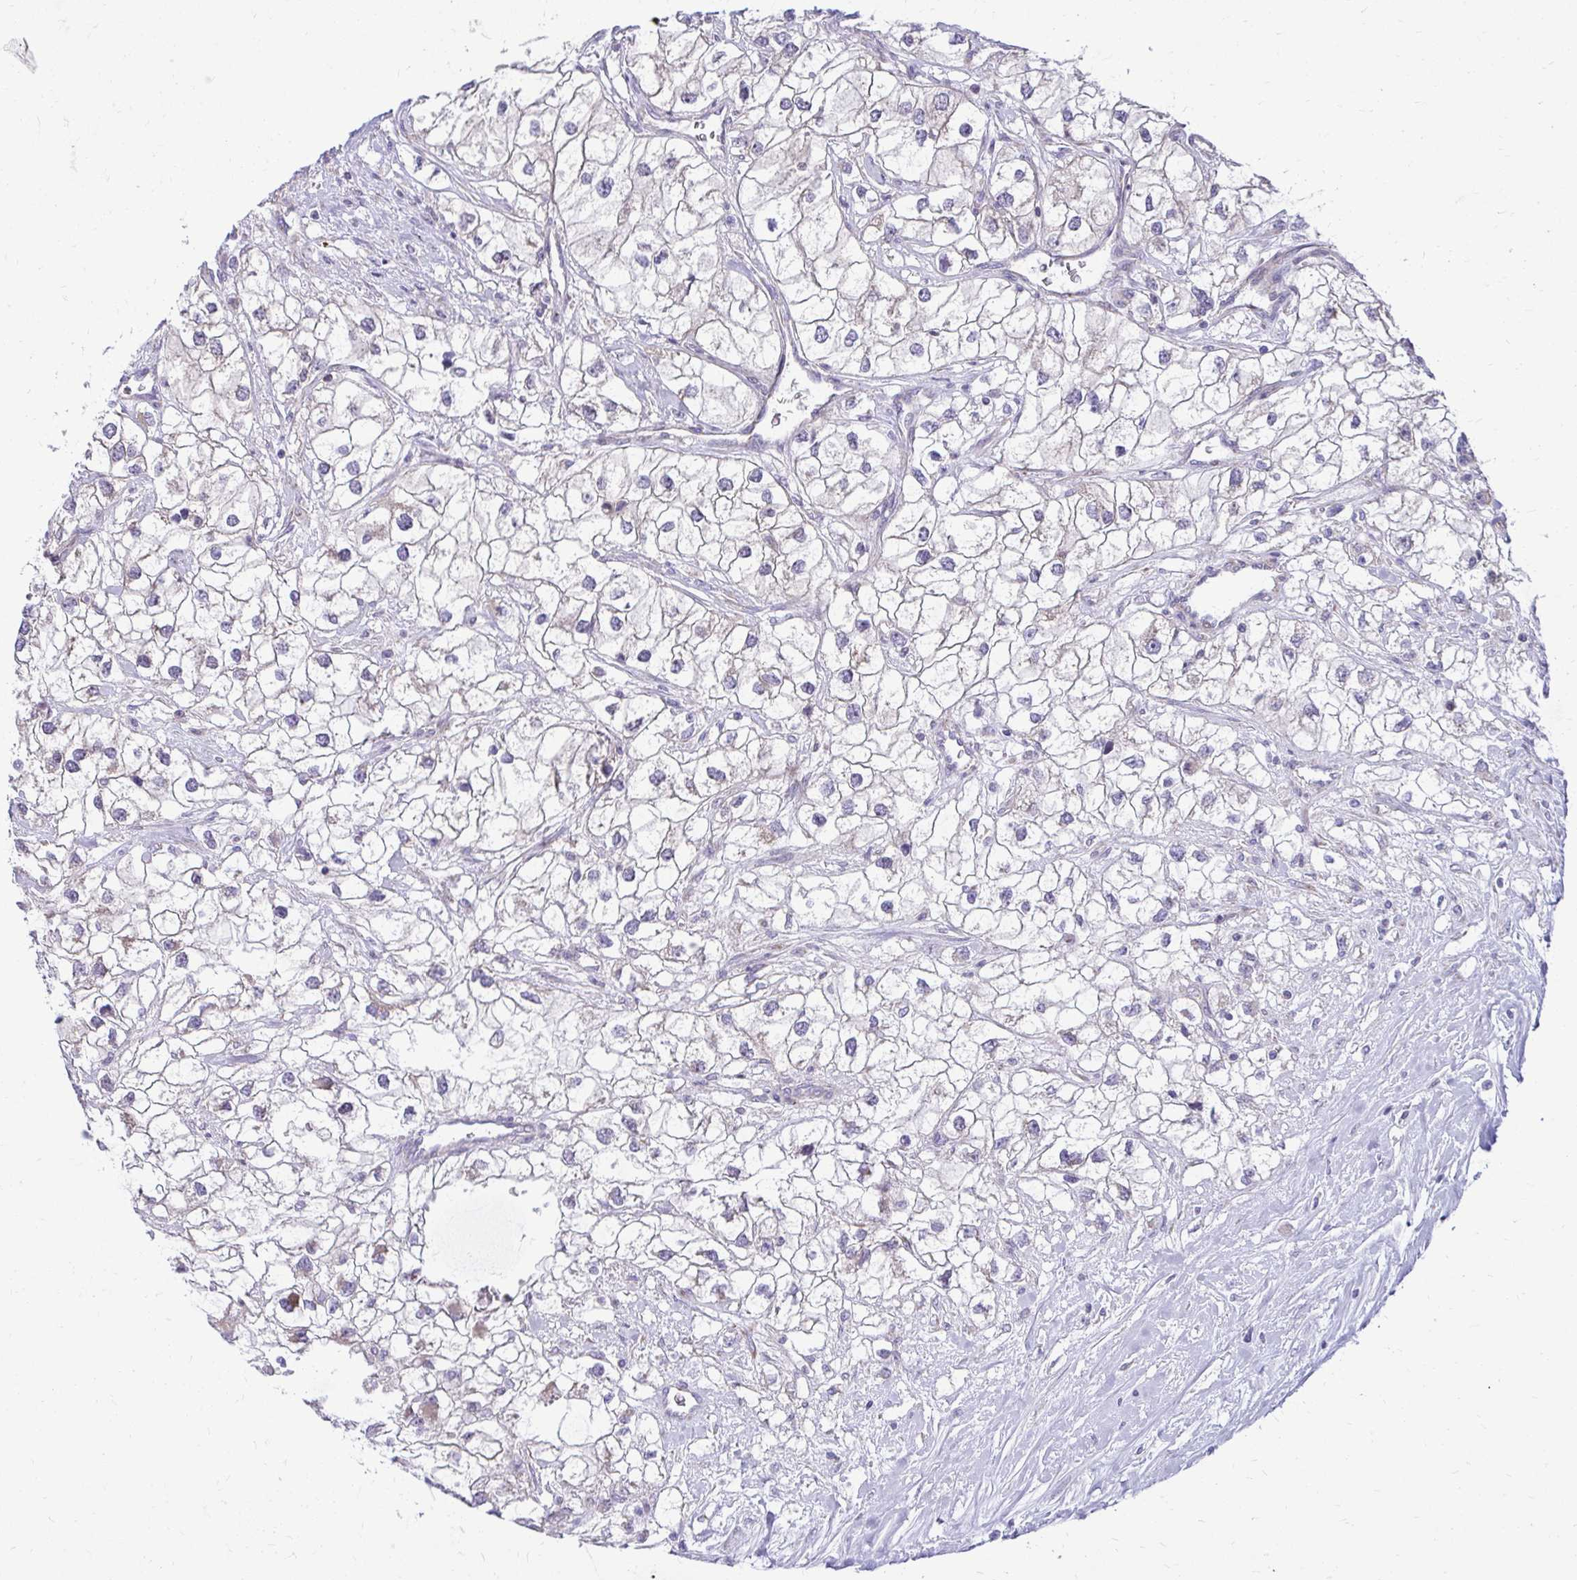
{"staining": {"intensity": "negative", "quantity": "none", "location": "none"}, "tissue": "renal cancer", "cell_type": "Tumor cells", "image_type": "cancer", "snomed": [{"axis": "morphology", "description": "Adenocarcinoma, NOS"}, {"axis": "topography", "description": "Kidney"}], "caption": "High magnification brightfield microscopy of renal cancer stained with DAB (3,3'-diaminobenzidine) (brown) and counterstained with hematoxylin (blue): tumor cells show no significant expression.", "gene": "GPRIN3", "patient": {"sex": "male", "age": 59}}